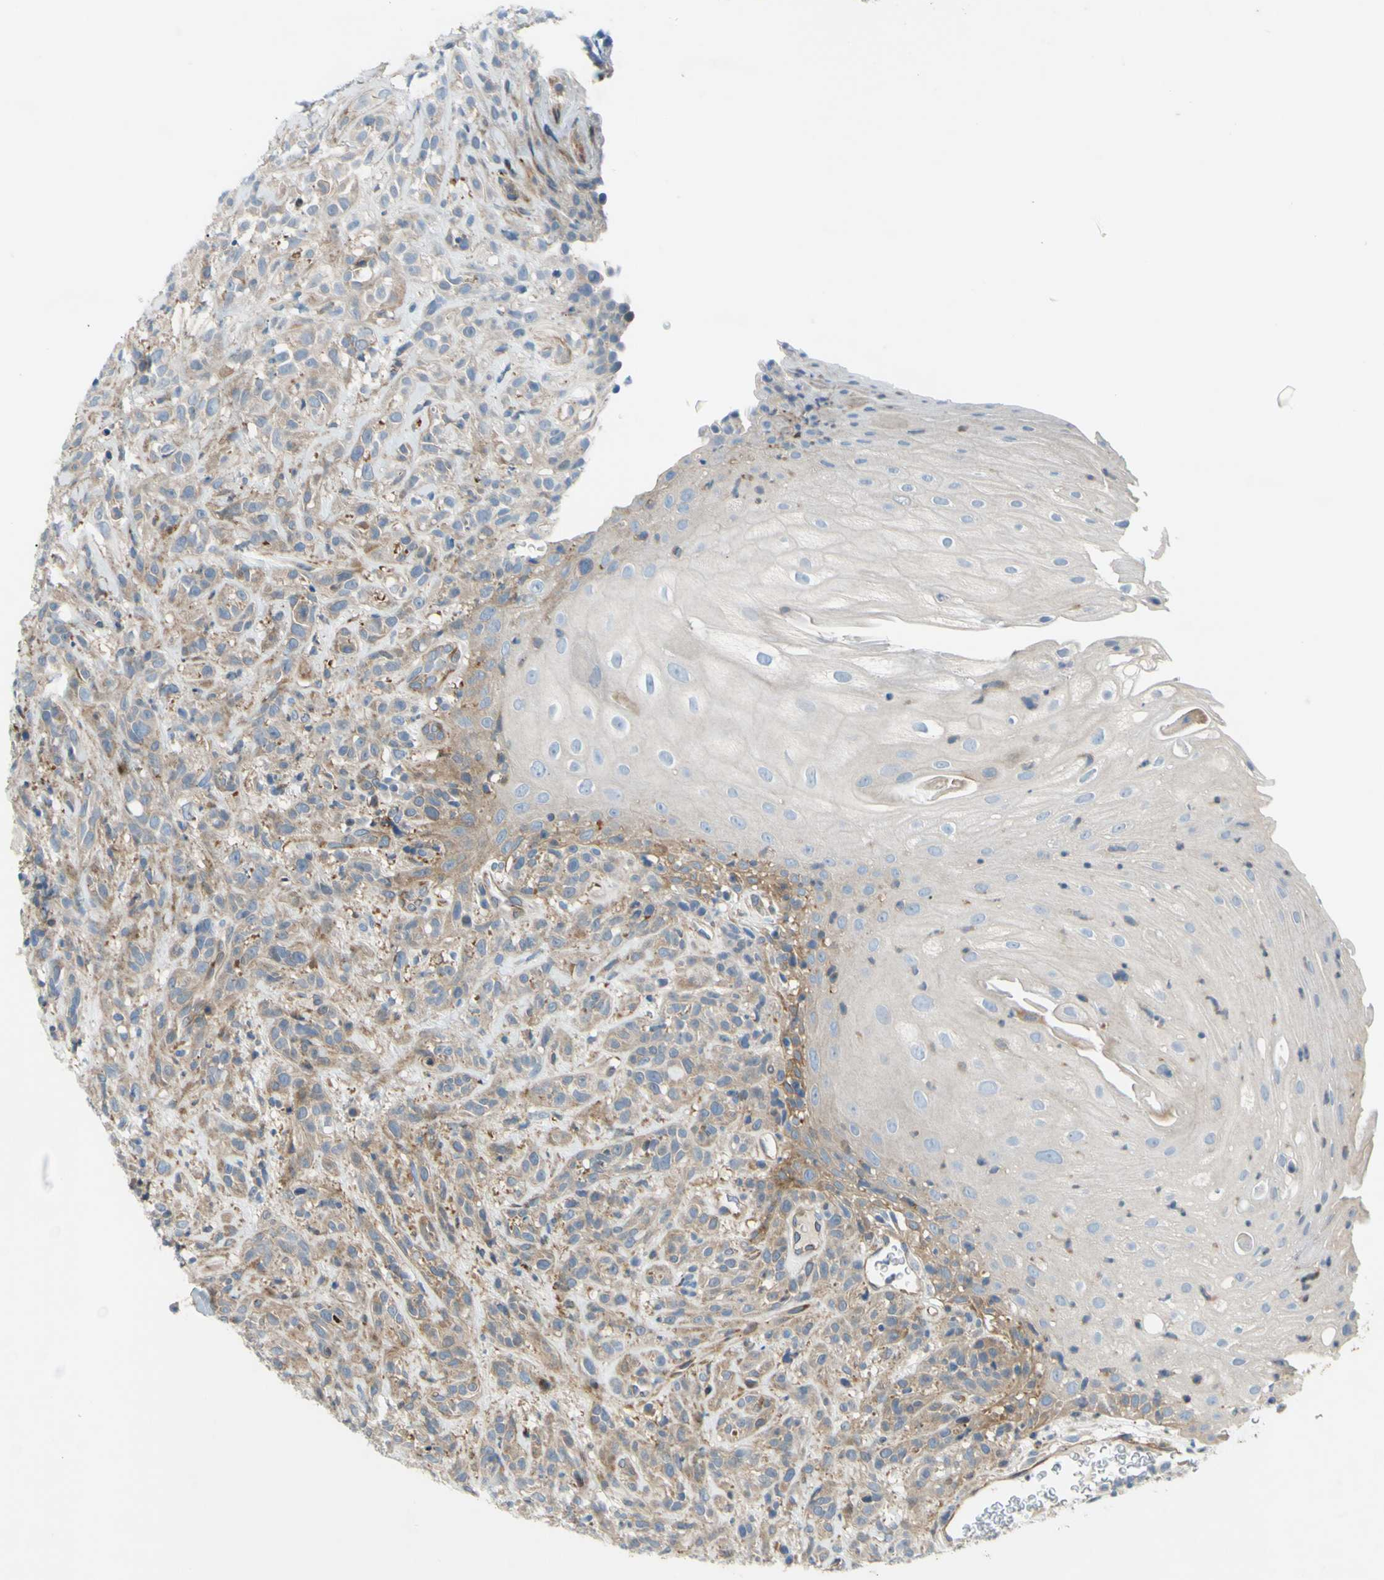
{"staining": {"intensity": "moderate", "quantity": ">75%", "location": "cytoplasmic/membranous"}, "tissue": "head and neck cancer", "cell_type": "Tumor cells", "image_type": "cancer", "snomed": [{"axis": "morphology", "description": "Normal tissue, NOS"}, {"axis": "morphology", "description": "Squamous cell carcinoma, NOS"}, {"axis": "topography", "description": "Cartilage tissue"}, {"axis": "topography", "description": "Head-Neck"}], "caption": "Tumor cells display medium levels of moderate cytoplasmic/membranous expression in about >75% of cells in human head and neck squamous cell carcinoma.", "gene": "PAK2", "patient": {"sex": "male", "age": 62}}